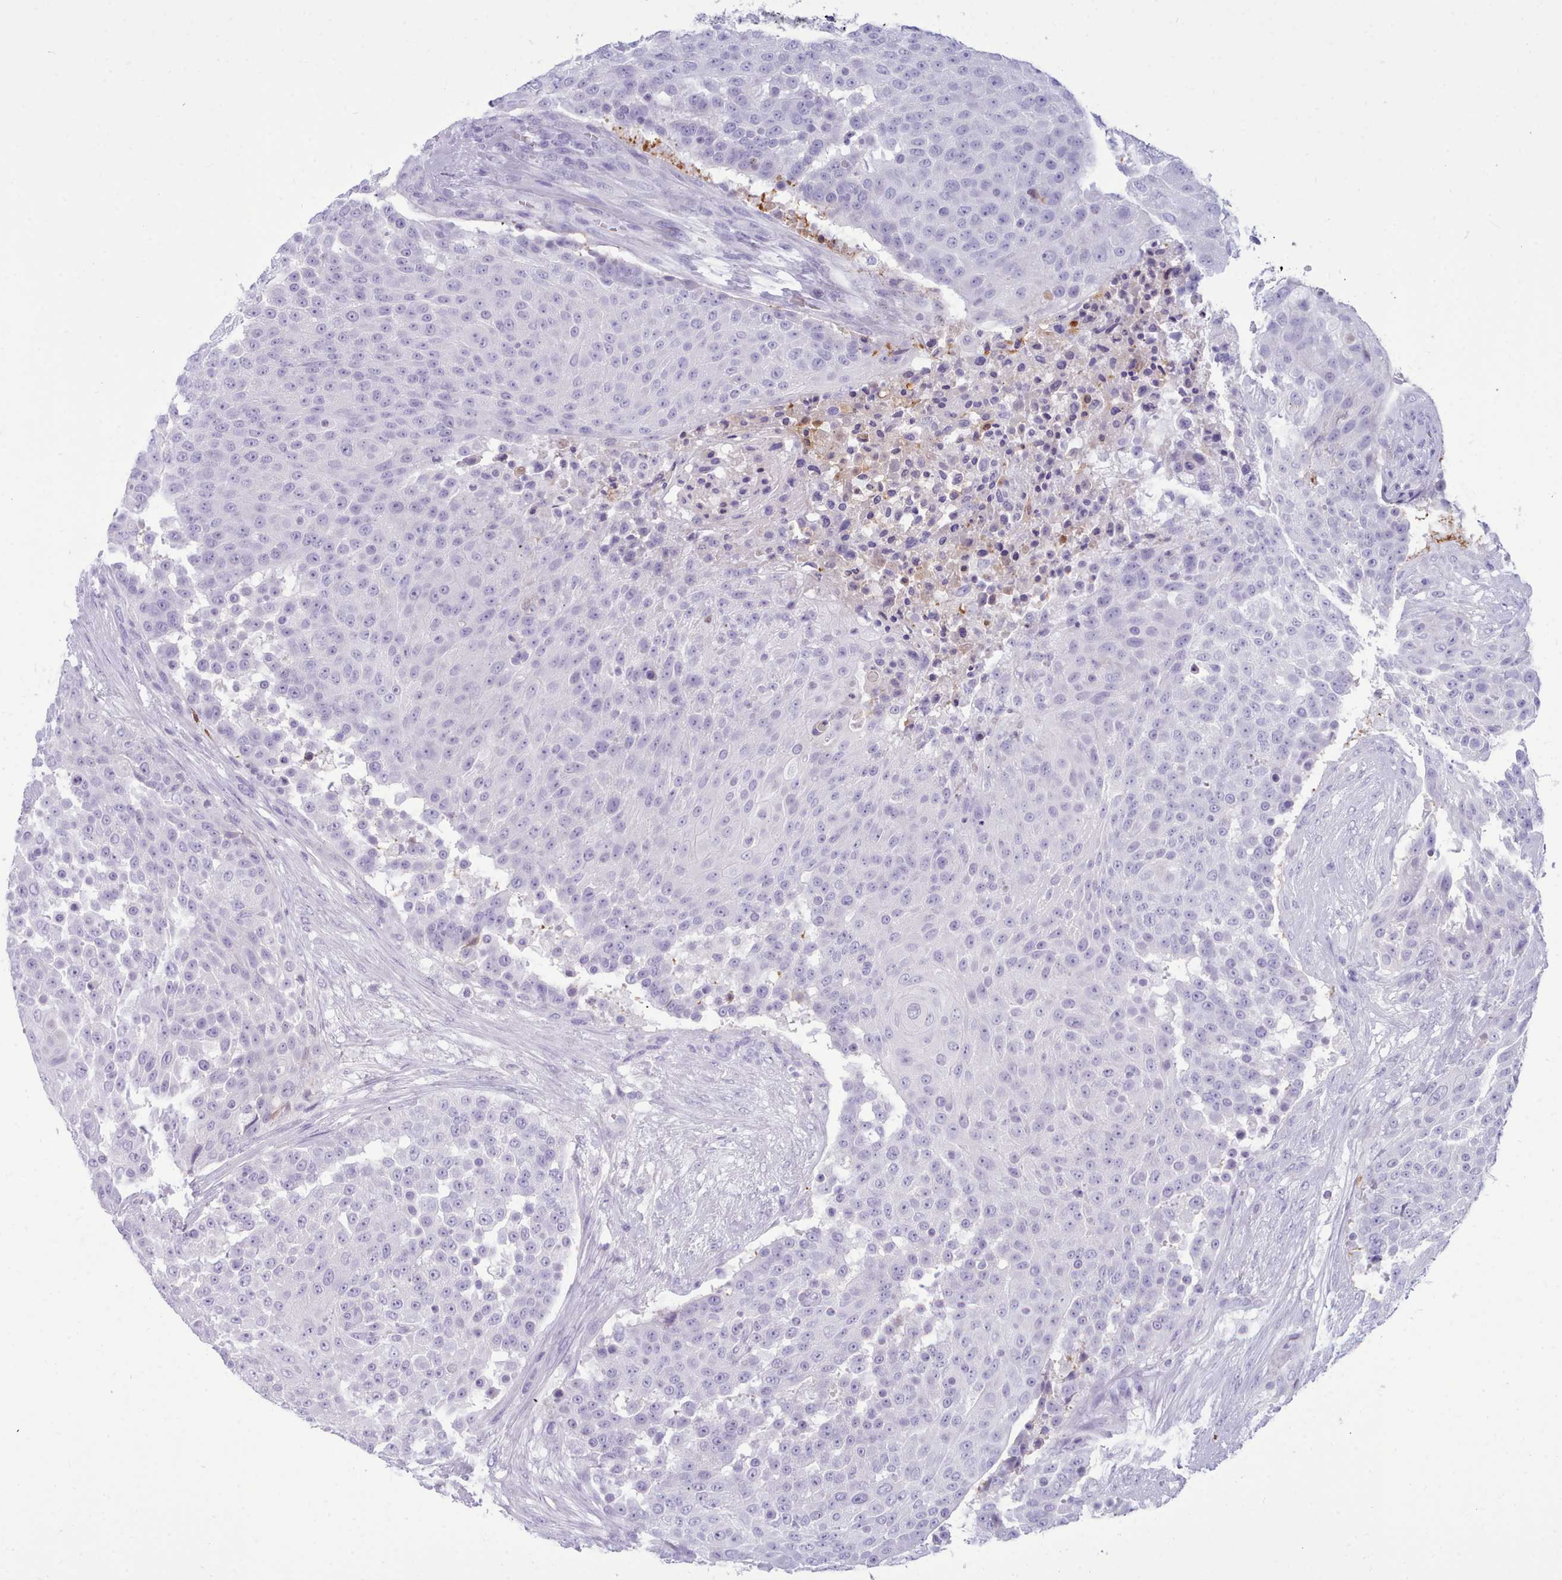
{"staining": {"intensity": "negative", "quantity": "none", "location": "none"}, "tissue": "urothelial cancer", "cell_type": "Tumor cells", "image_type": "cancer", "snomed": [{"axis": "morphology", "description": "Urothelial carcinoma, High grade"}, {"axis": "topography", "description": "Urinary bladder"}], "caption": "The micrograph exhibits no significant positivity in tumor cells of urothelial carcinoma (high-grade).", "gene": "NKX1-2", "patient": {"sex": "female", "age": 63}}